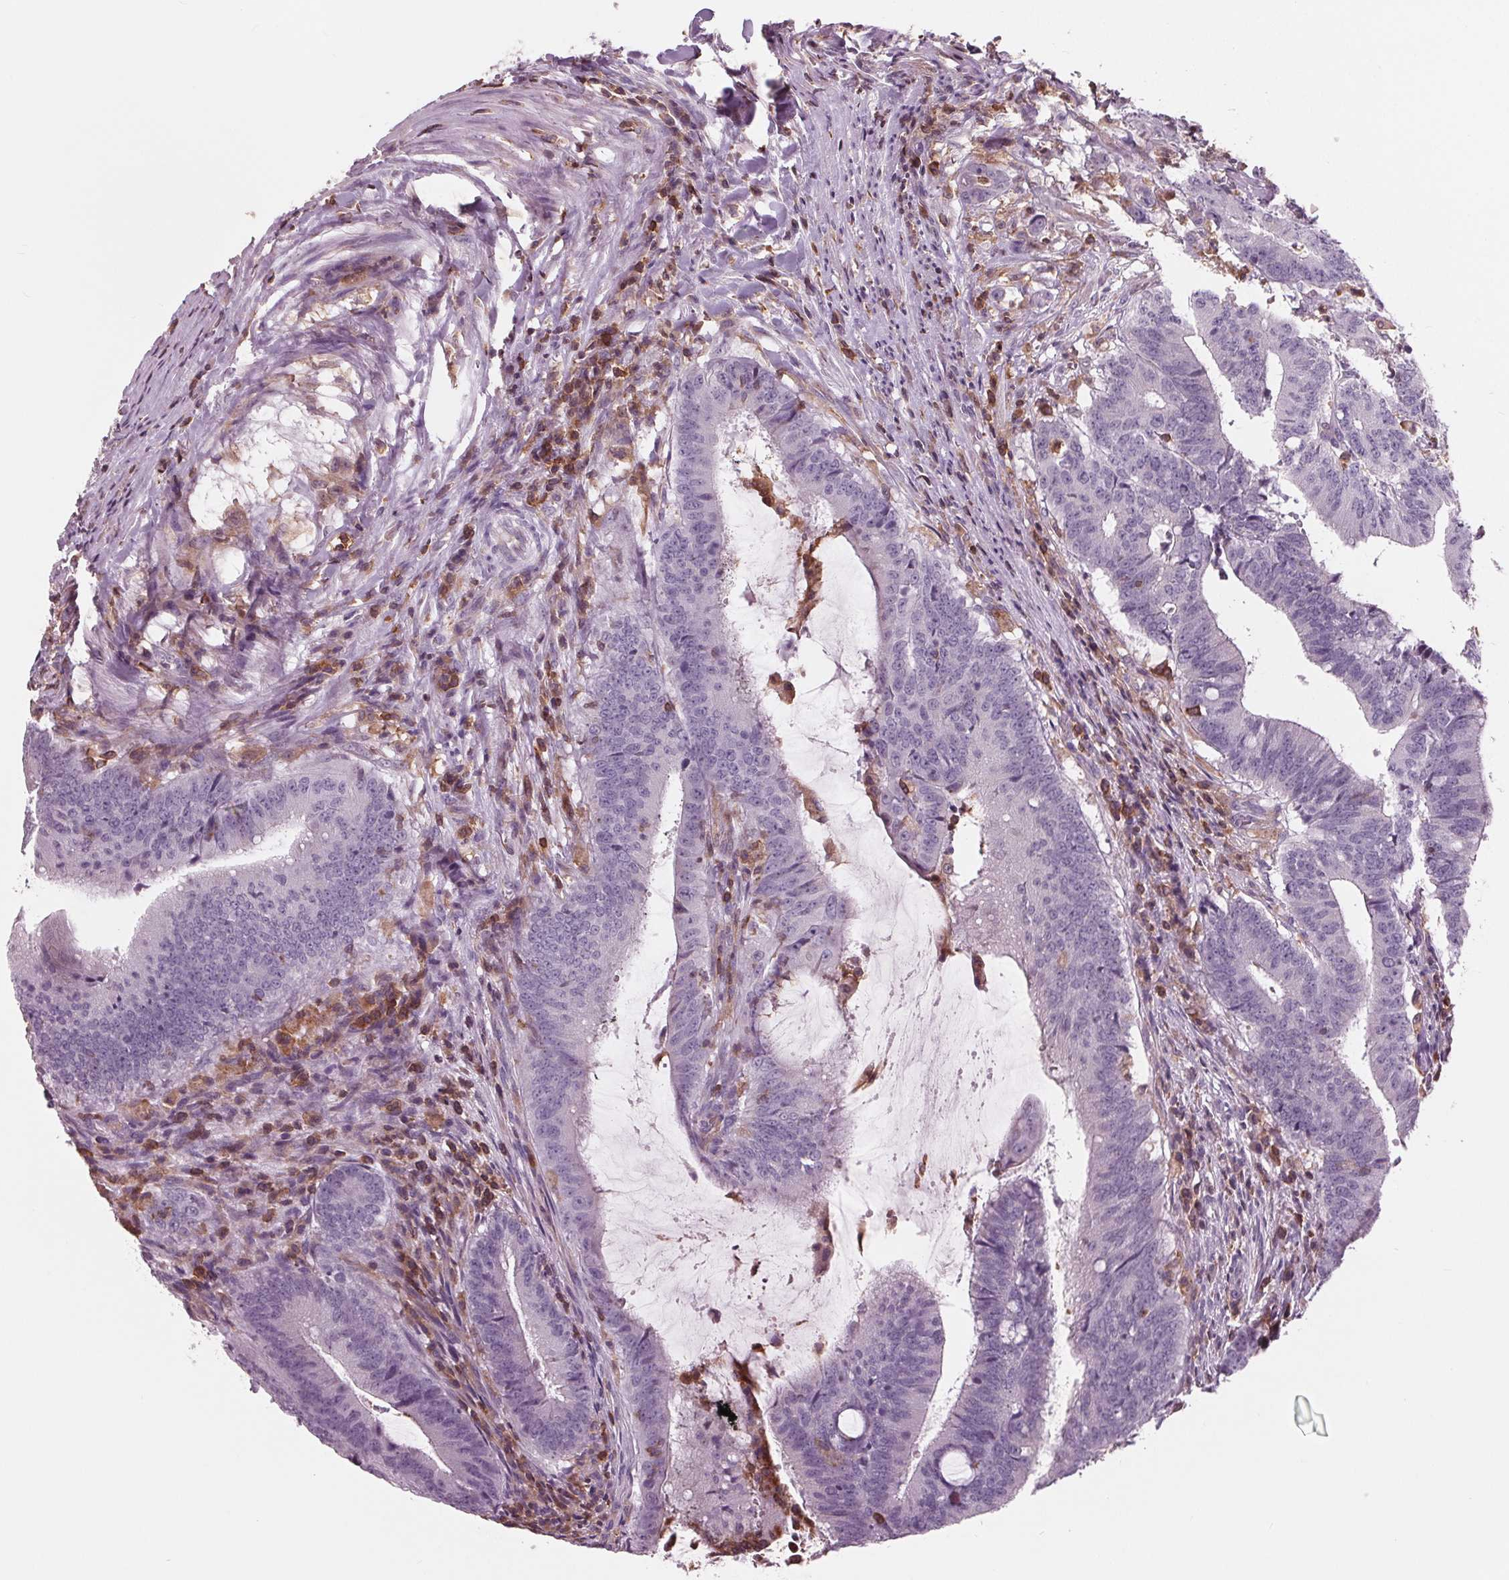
{"staining": {"intensity": "negative", "quantity": "none", "location": "none"}, "tissue": "colorectal cancer", "cell_type": "Tumor cells", "image_type": "cancer", "snomed": [{"axis": "morphology", "description": "Adenocarcinoma, NOS"}, {"axis": "topography", "description": "Colon"}], "caption": "Photomicrograph shows no significant protein positivity in tumor cells of colorectal adenocarcinoma. (DAB immunohistochemistry with hematoxylin counter stain).", "gene": "ARHGAP25", "patient": {"sex": "female", "age": 43}}